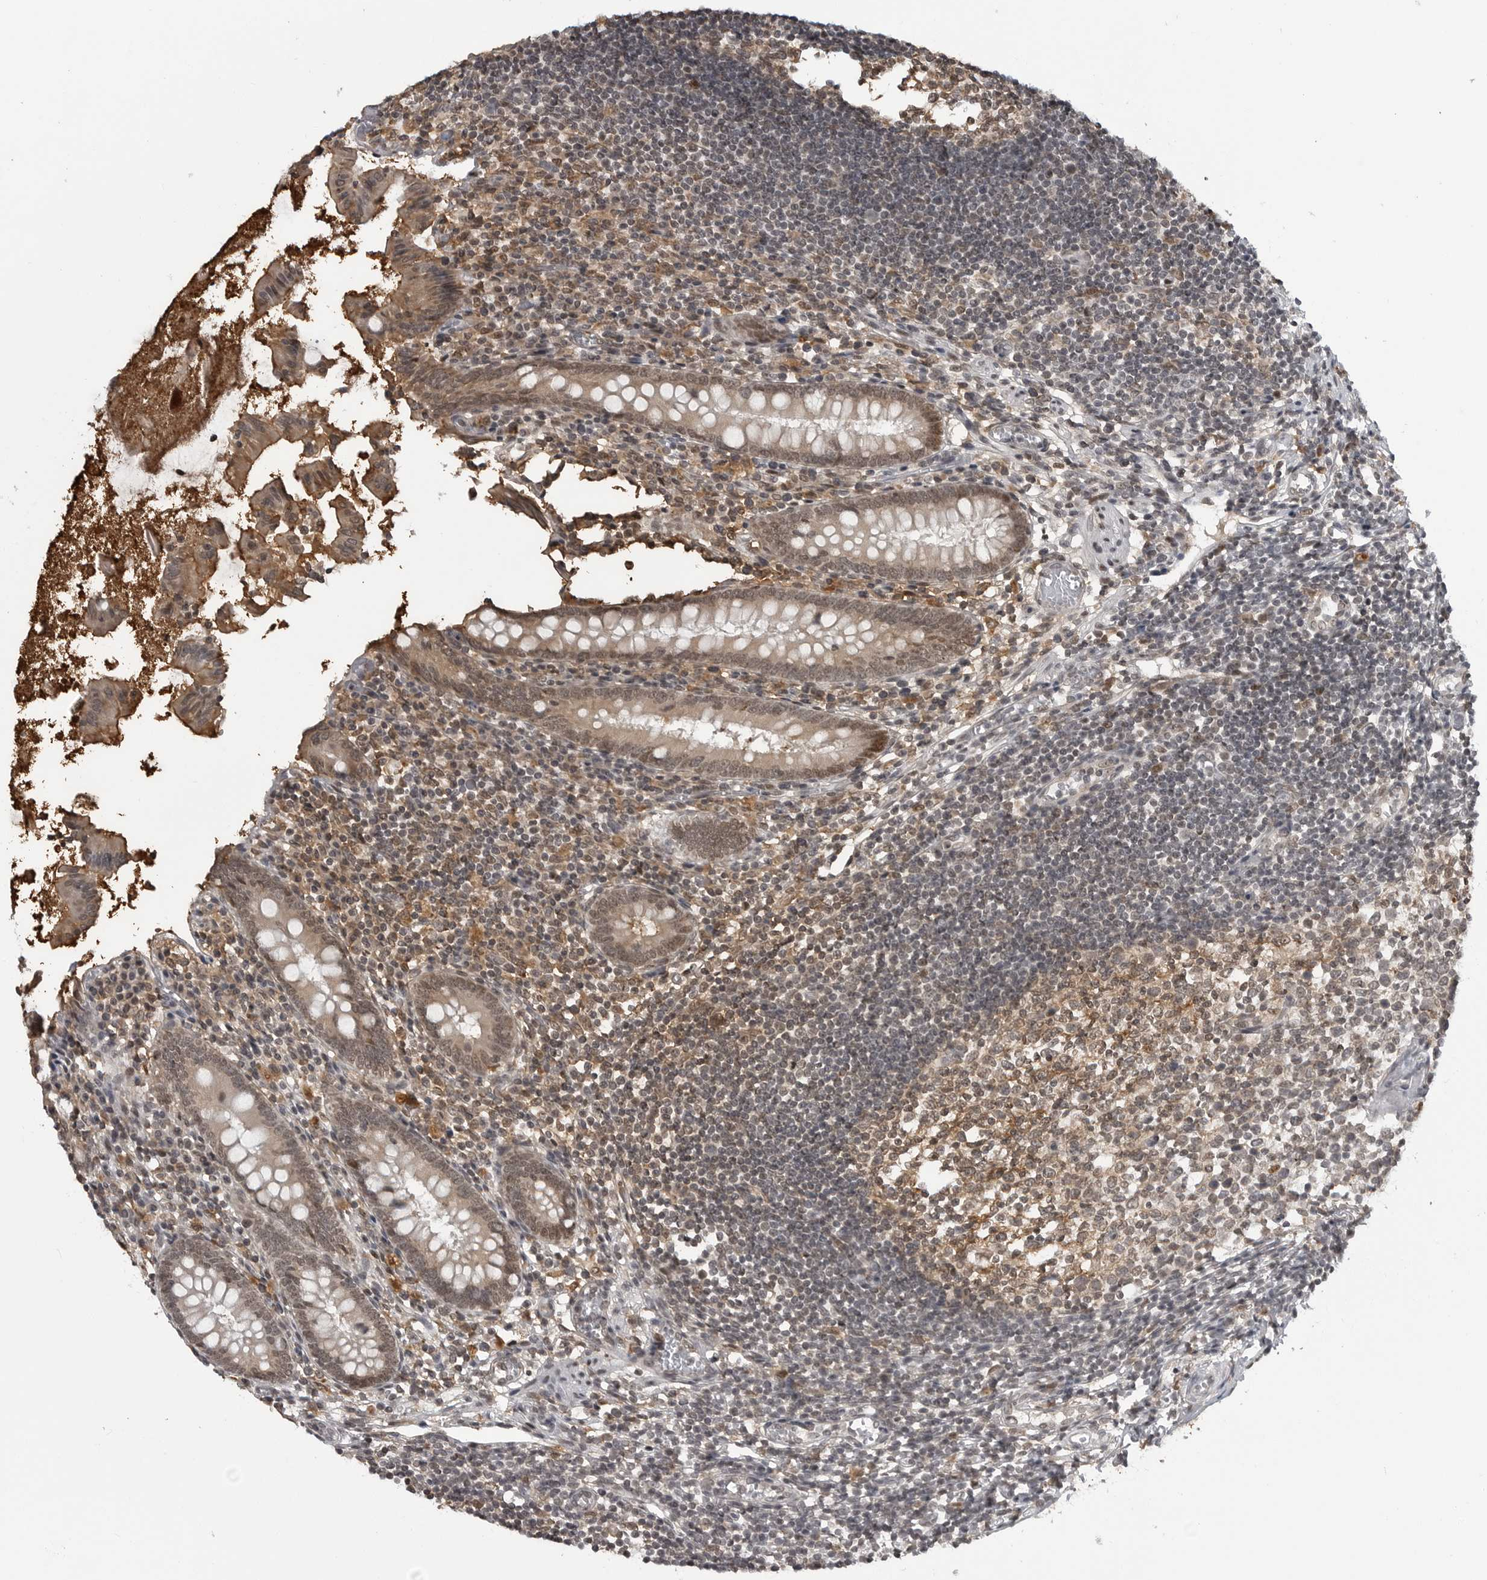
{"staining": {"intensity": "weak", "quantity": "25%-75%", "location": "nuclear"}, "tissue": "appendix", "cell_type": "Glandular cells", "image_type": "normal", "snomed": [{"axis": "morphology", "description": "Normal tissue, NOS"}, {"axis": "topography", "description": "Appendix"}], "caption": "Glandular cells display low levels of weak nuclear expression in approximately 25%-75% of cells in unremarkable appendix.", "gene": "C8orf58", "patient": {"sex": "female", "age": 17}}